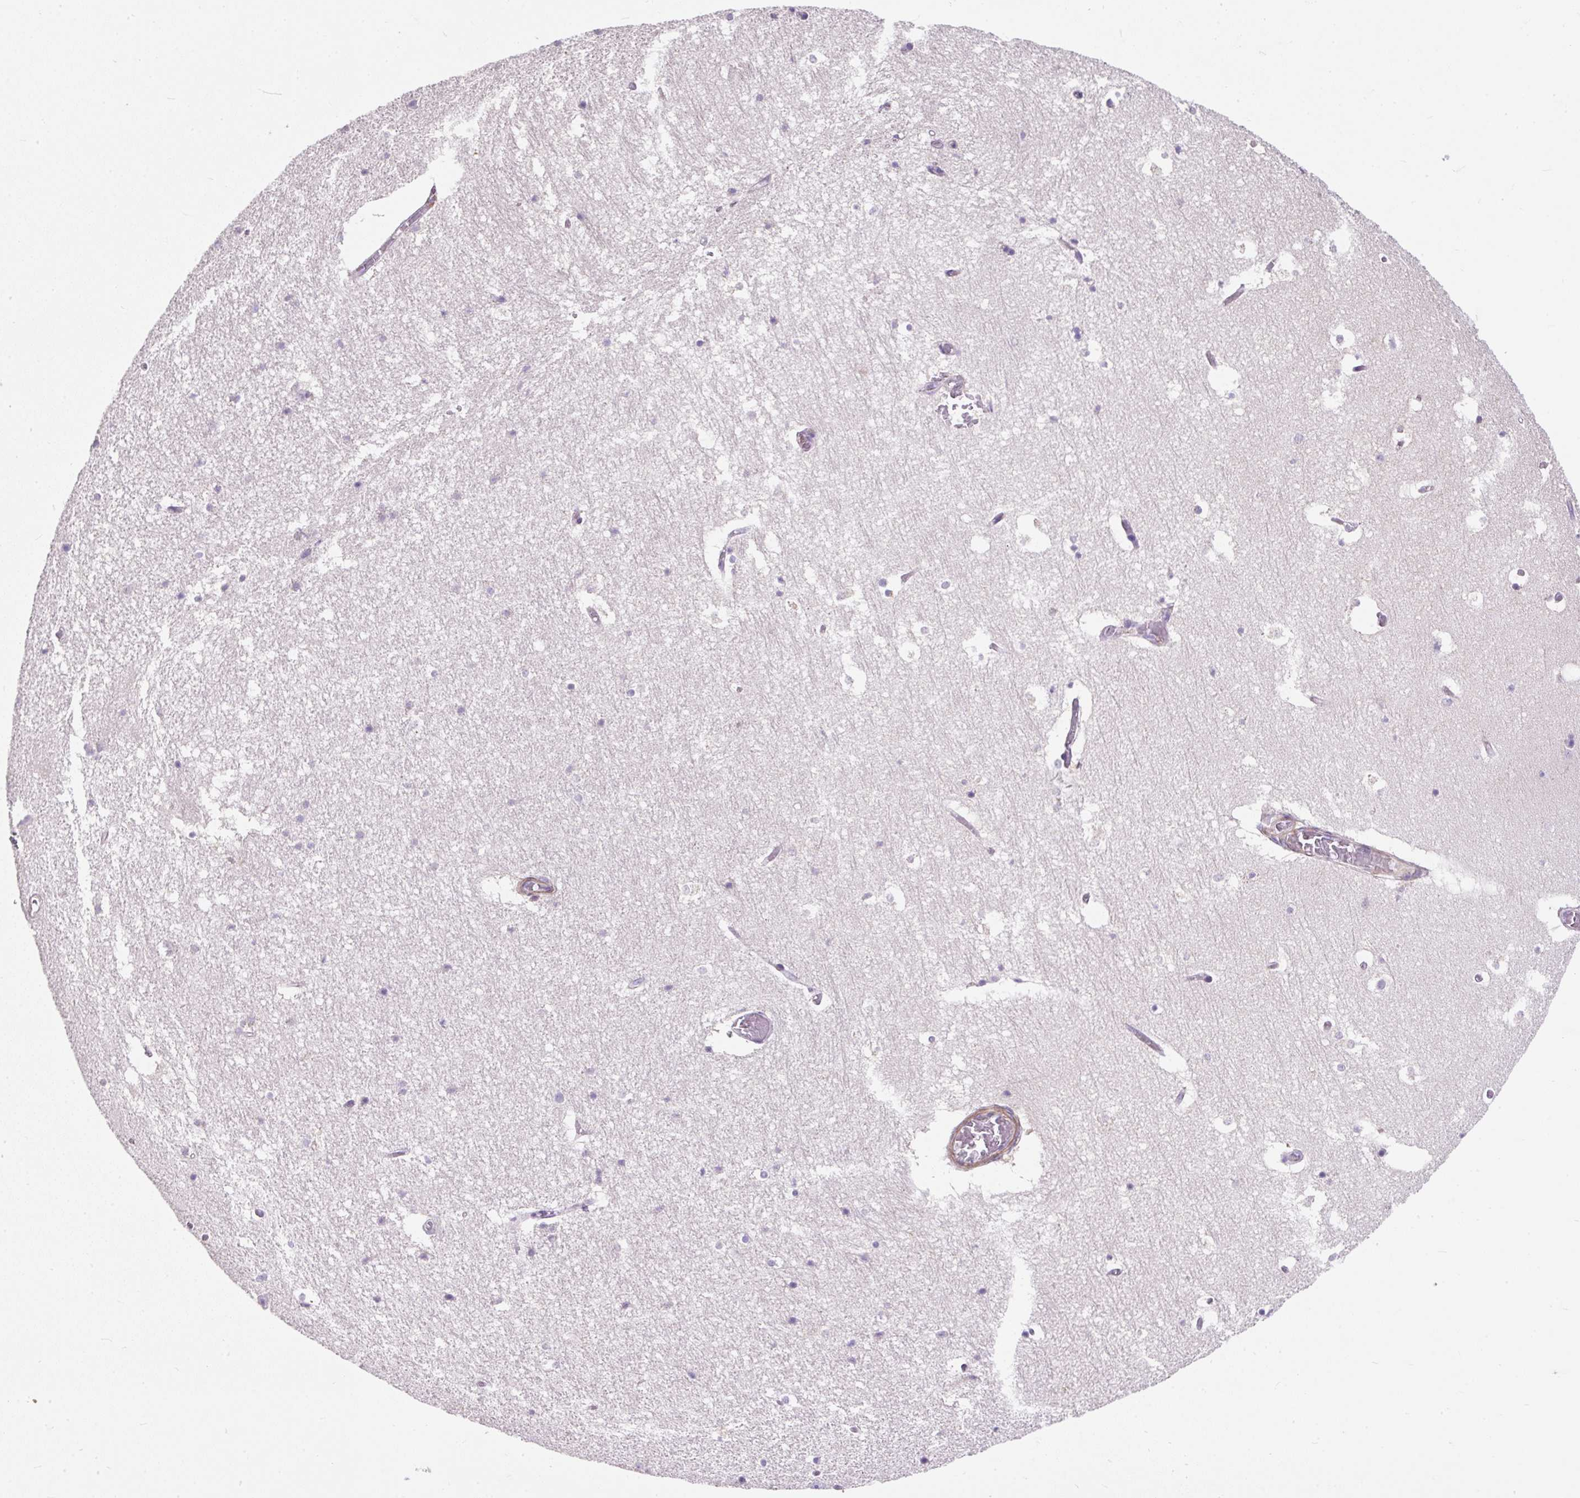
{"staining": {"intensity": "negative", "quantity": "none", "location": "none"}, "tissue": "hippocampus", "cell_type": "Glial cells", "image_type": "normal", "snomed": [{"axis": "morphology", "description": "Normal tissue, NOS"}, {"axis": "topography", "description": "Hippocampus"}], "caption": "DAB (3,3'-diaminobenzidine) immunohistochemical staining of normal hippocampus displays no significant staining in glial cells.", "gene": "SUSD5", "patient": {"sex": "female", "age": 52}}